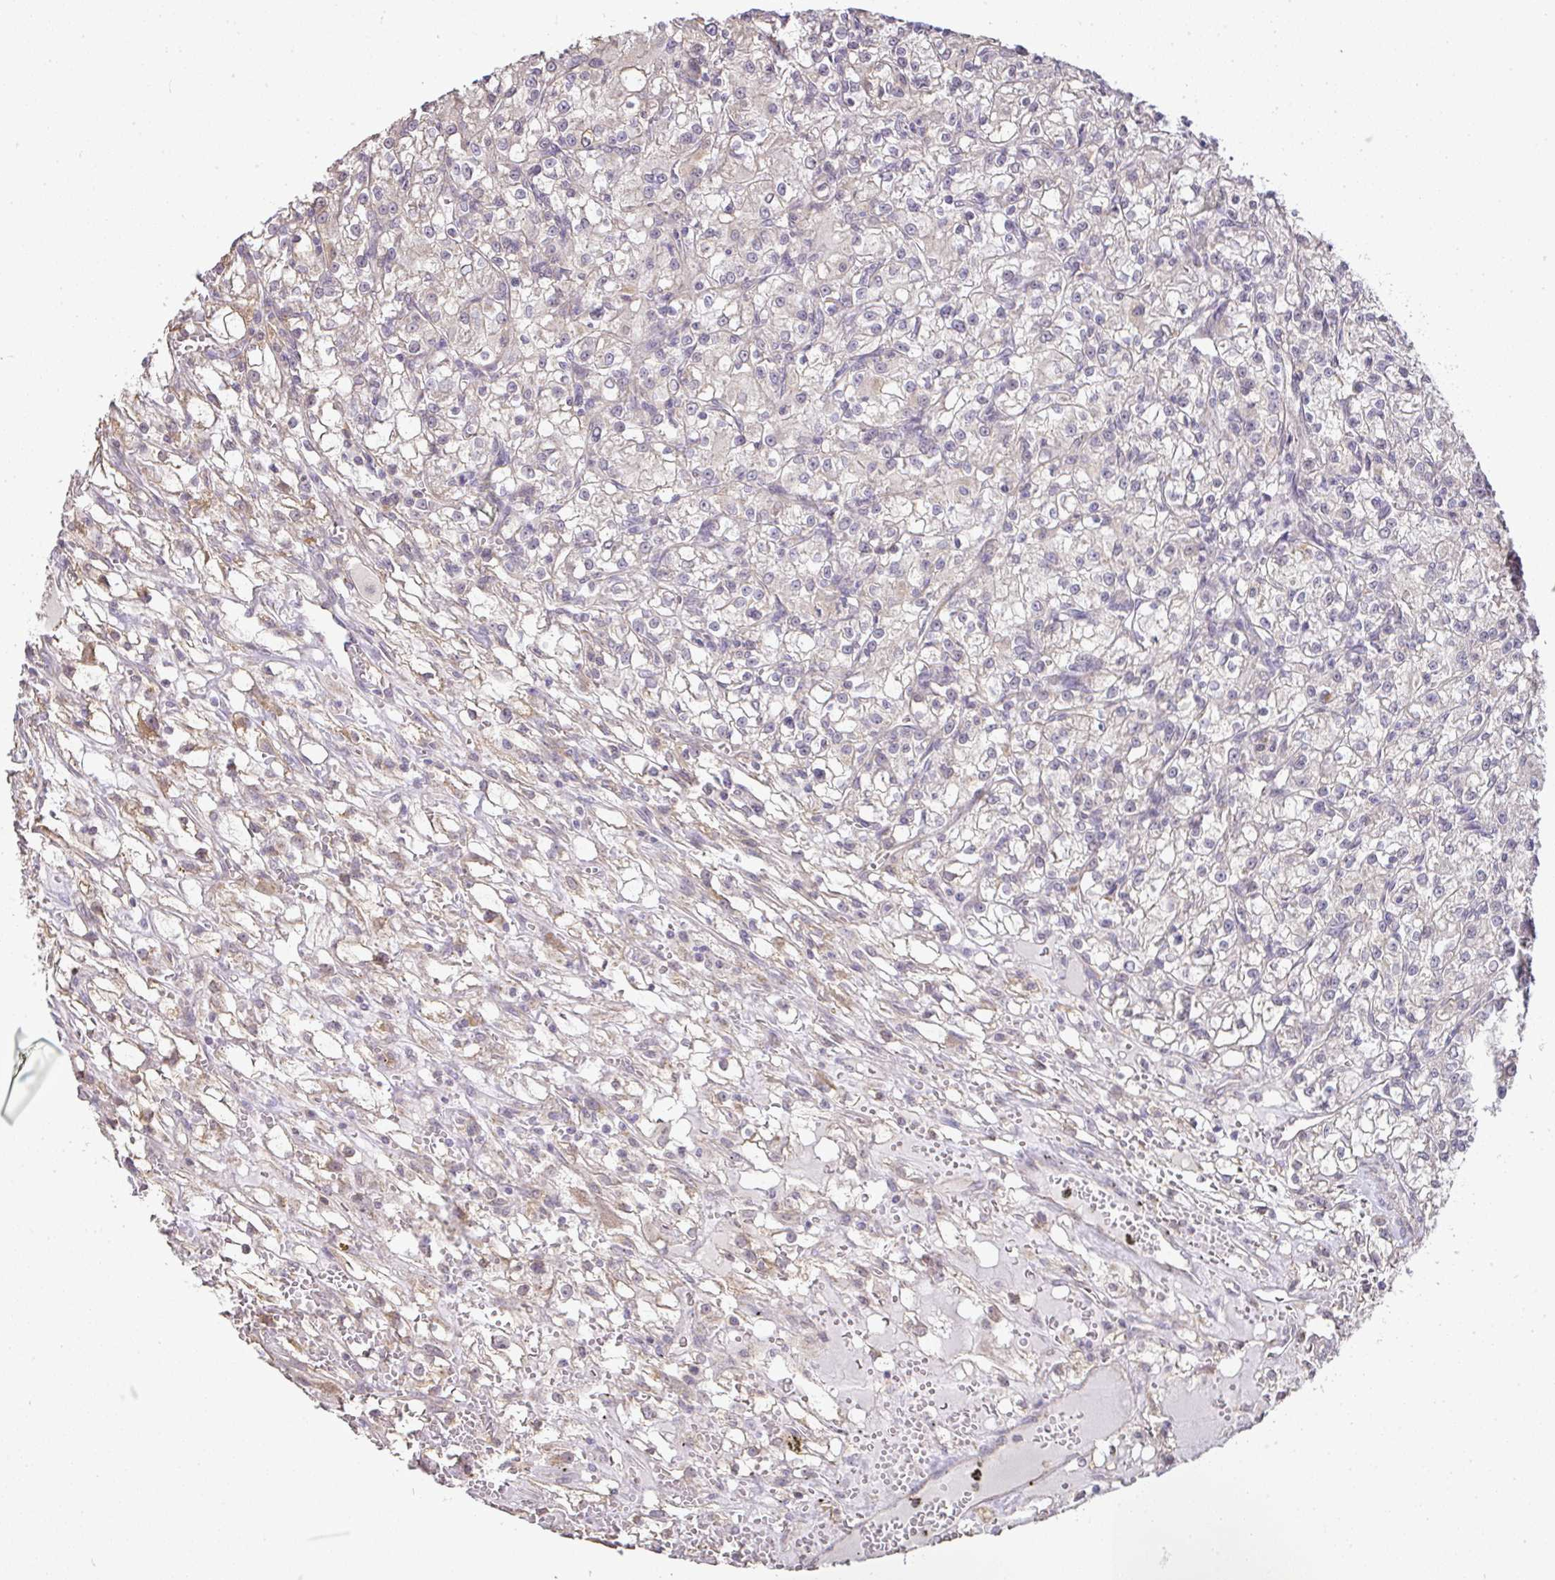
{"staining": {"intensity": "weak", "quantity": "<25%", "location": "cytoplasmic/membranous"}, "tissue": "renal cancer", "cell_type": "Tumor cells", "image_type": "cancer", "snomed": [{"axis": "morphology", "description": "Adenocarcinoma, NOS"}, {"axis": "topography", "description": "Kidney"}], "caption": "Micrograph shows no significant protein staining in tumor cells of renal cancer.", "gene": "MYOM2", "patient": {"sex": "female", "age": 59}}